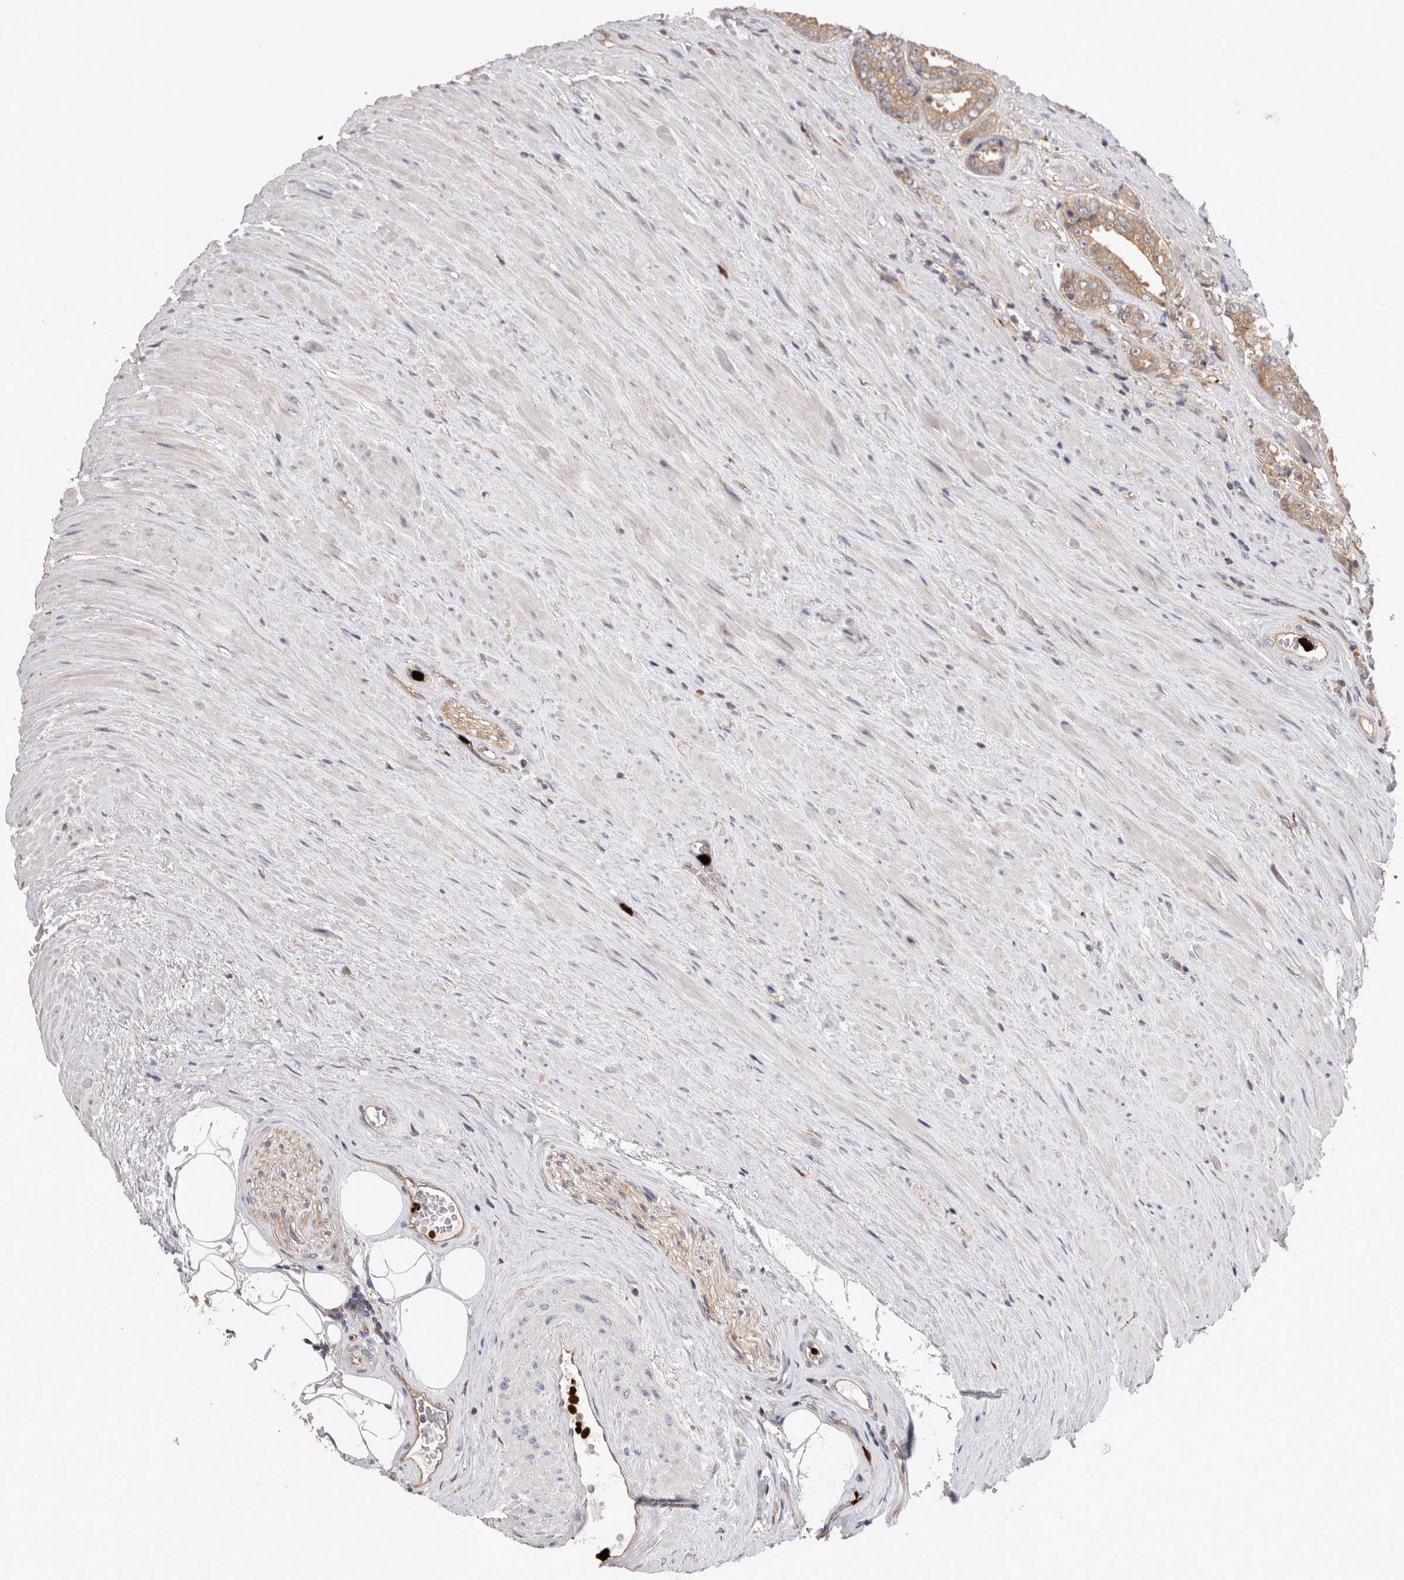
{"staining": {"intensity": "moderate", "quantity": "25%-75%", "location": "cytoplasmic/membranous"}, "tissue": "prostate cancer", "cell_type": "Tumor cells", "image_type": "cancer", "snomed": [{"axis": "morphology", "description": "Adenocarcinoma, High grade"}, {"axis": "topography", "description": "Prostate"}], "caption": "A medium amount of moderate cytoplasmic/membranous expression is identified in about 25%-75% of tumor cells in prostate cancer tissue.", "gene": "NXT2", "patient": {"sex": "male", "age": 61}}